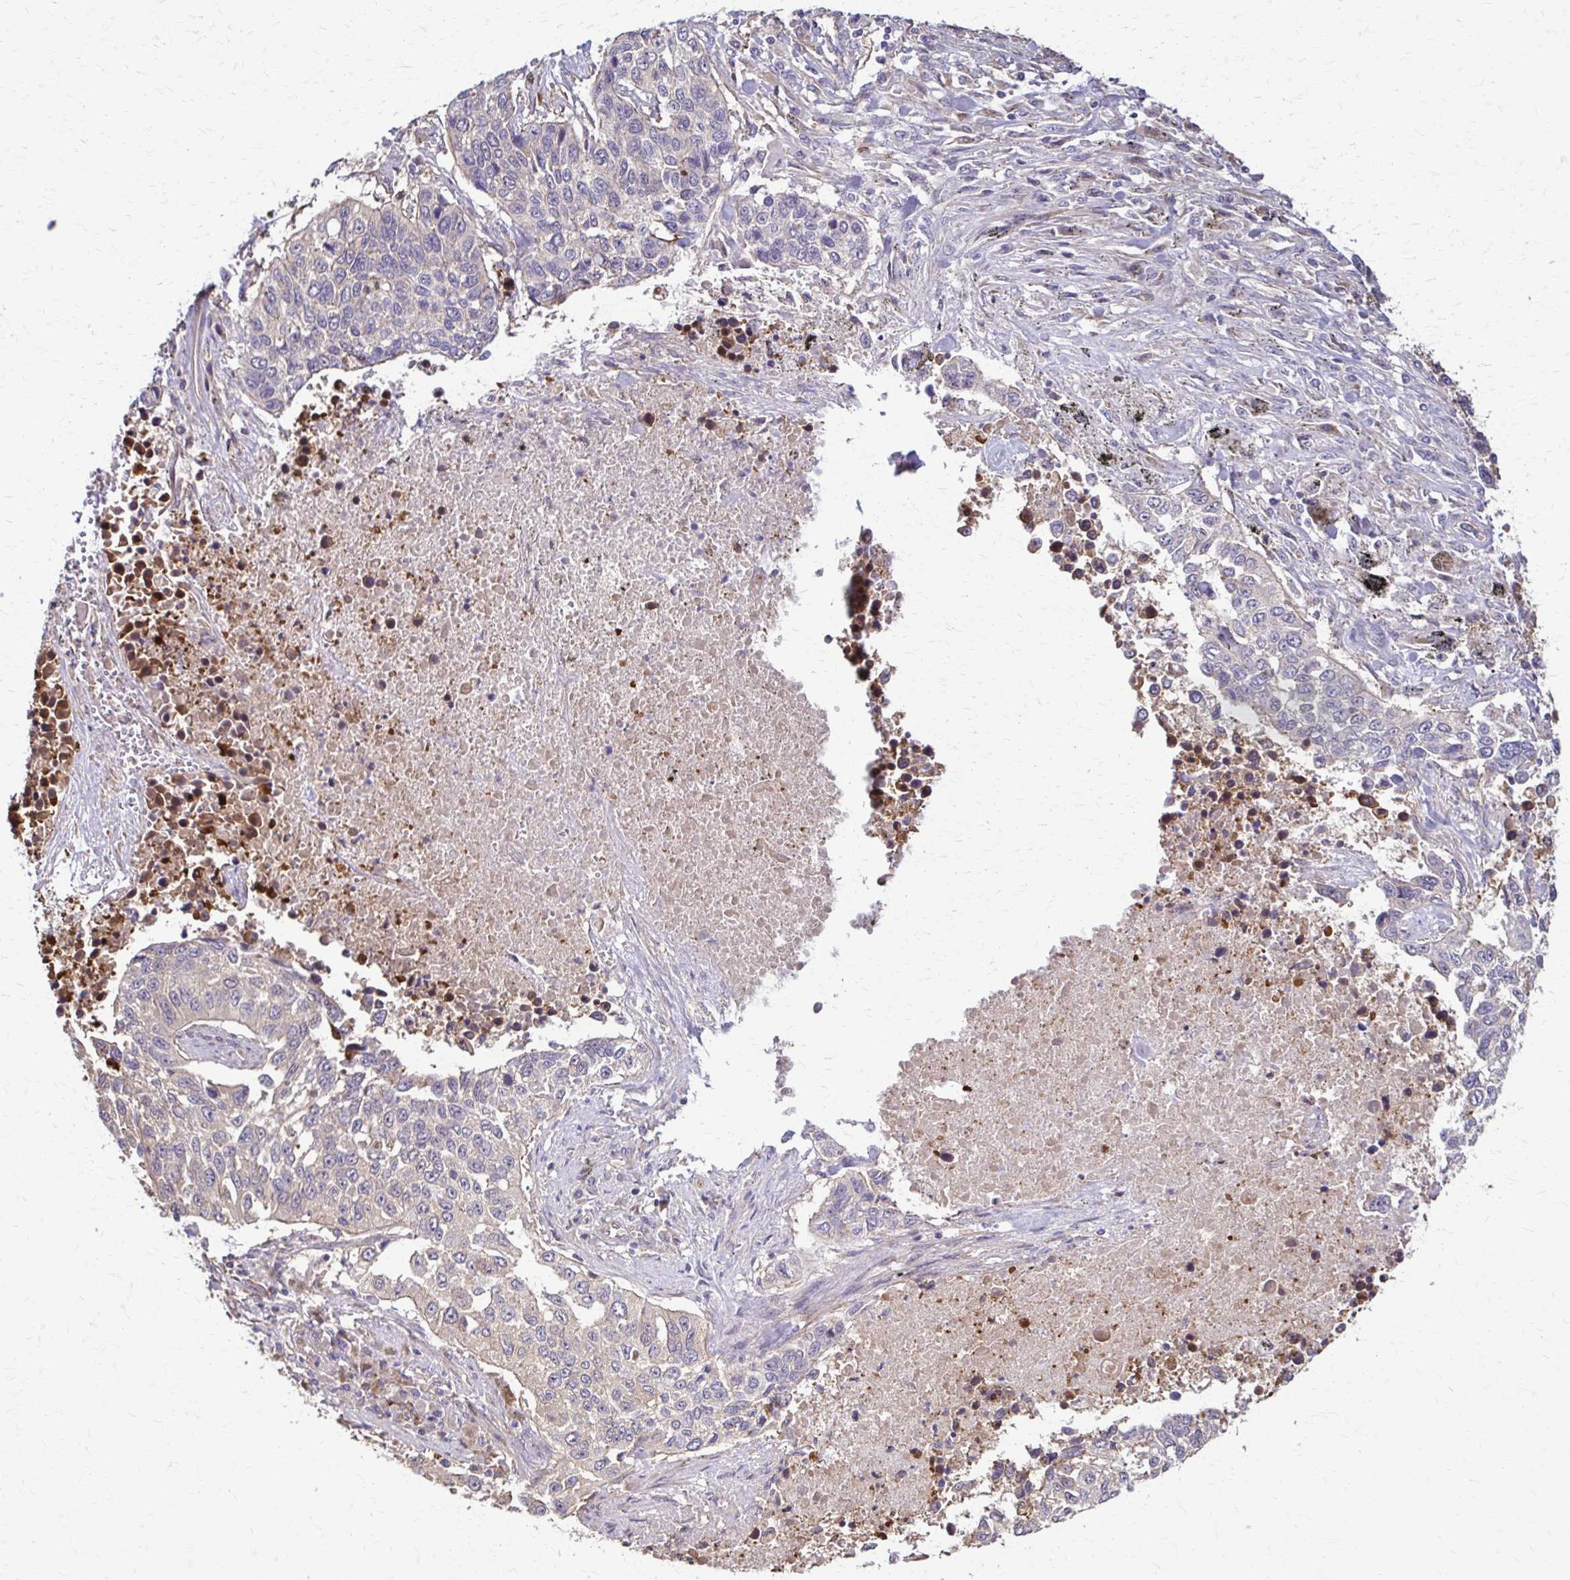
{"staining": {"intensity": "negative", "quantity": "none", "location": "none"}, "tissue": "lung cancer", "cell_type": "Tumor cells", "image_type": "cancer", "snomed": [{"axis": "morphology", "description": "Squamous cell carcinoma, NOS"}, {"axis": "topography", "description": "Lung"}], "caption": "Tumor cells show no significant positivity in lung cancer (squamous cell carcinoma).", "gene": "DSP", "patient": {"sex": "male", "age": 62}}